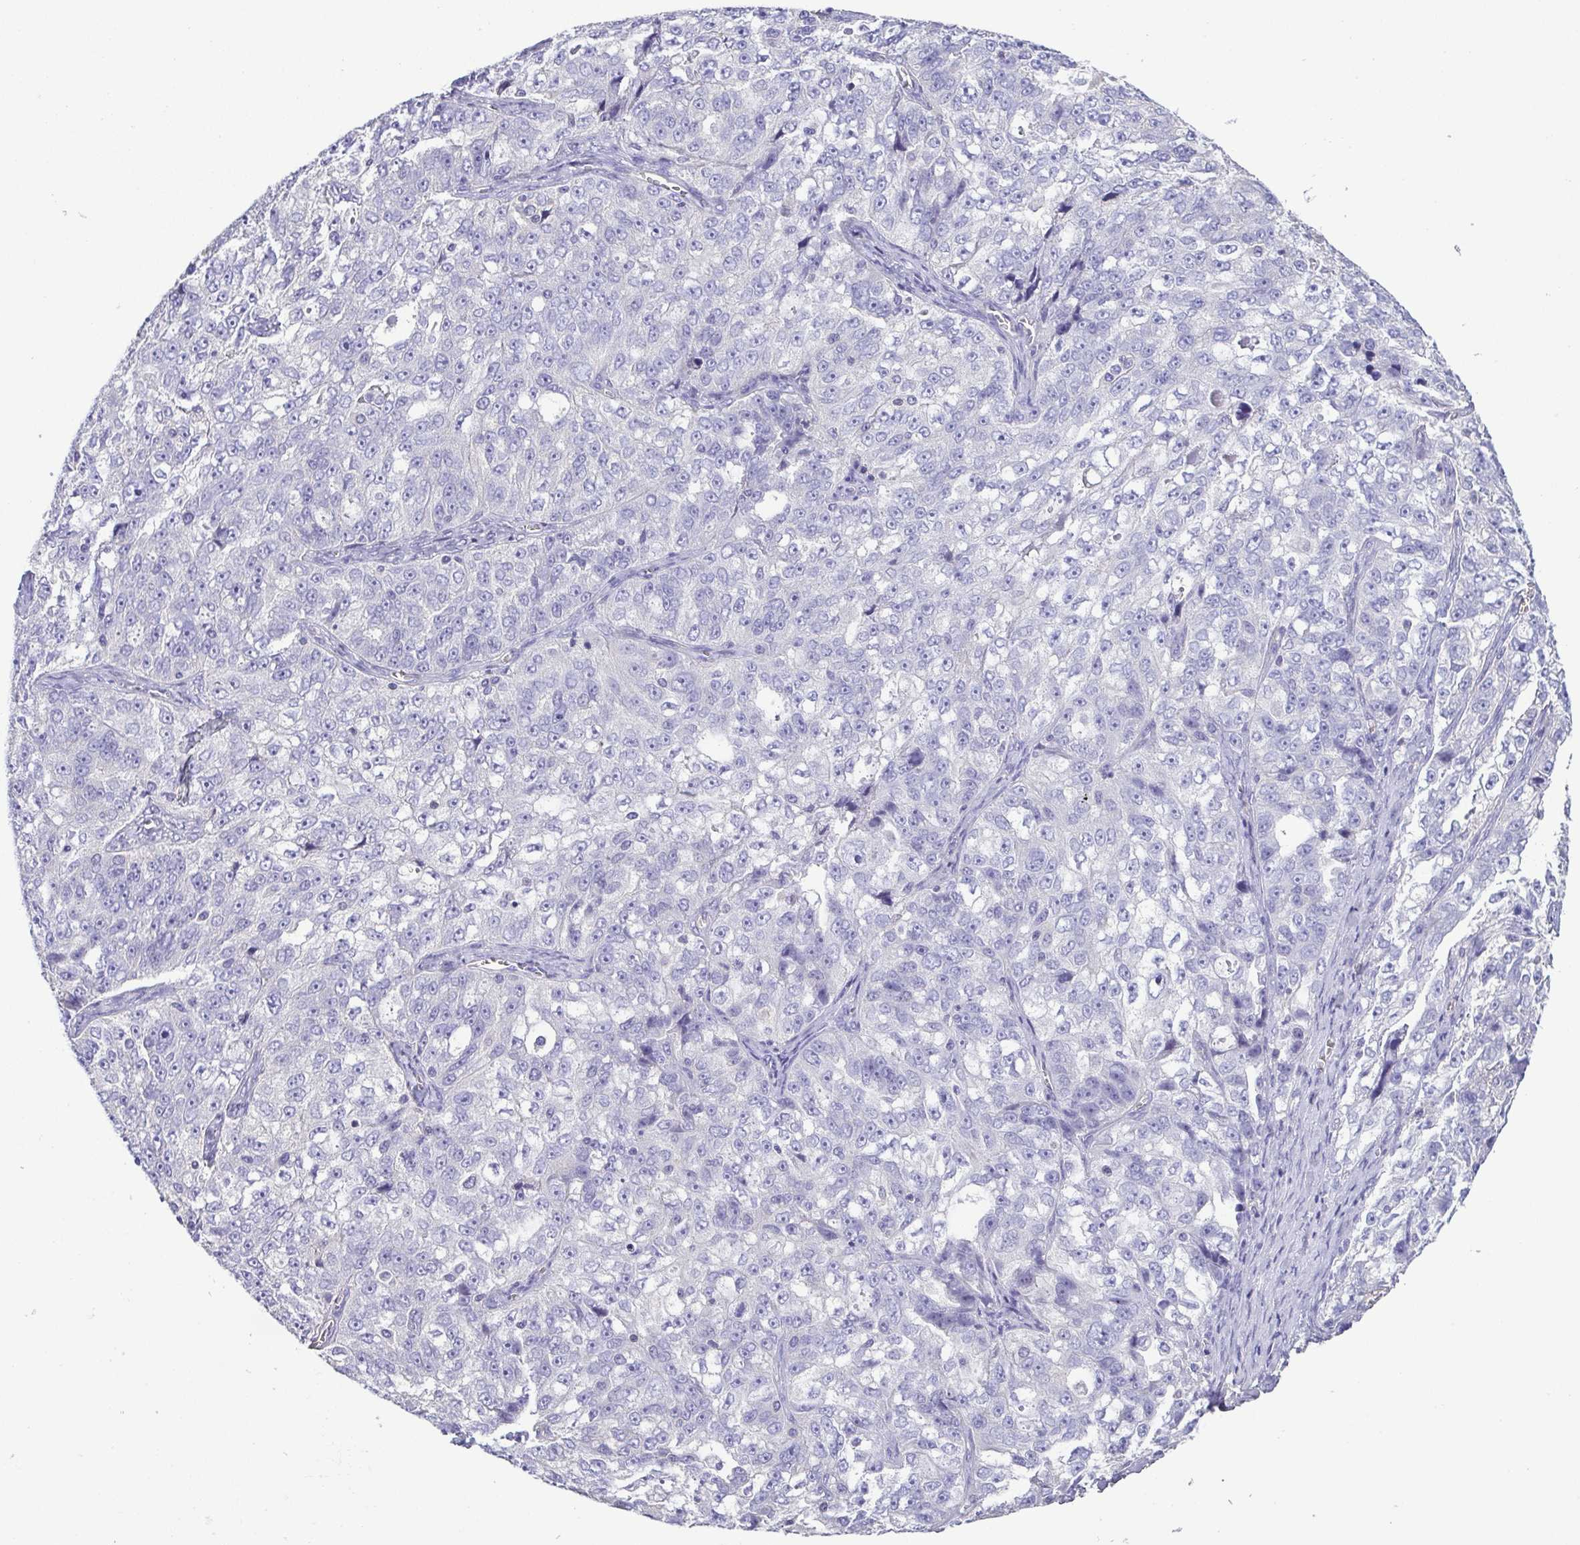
{"staining": {"intensity": "negative", "quantity": "none", "location": "none"}, "tissue": "ovarian cancer", "cell_type": "Tumor cells", "image_type": "cancer", "snomed": [{"axis": "morphology", "description": "Cystadenocarcinoma, serous, NOS"}, {"axis": "topography", "description": "Ovary"}], "caption": "The immunohistochemistry image has no significant positivity in tumor cells of ovarian cancer tissue.", "gene": "MYL6", "patient": {"sex": "female", "age": 51}}